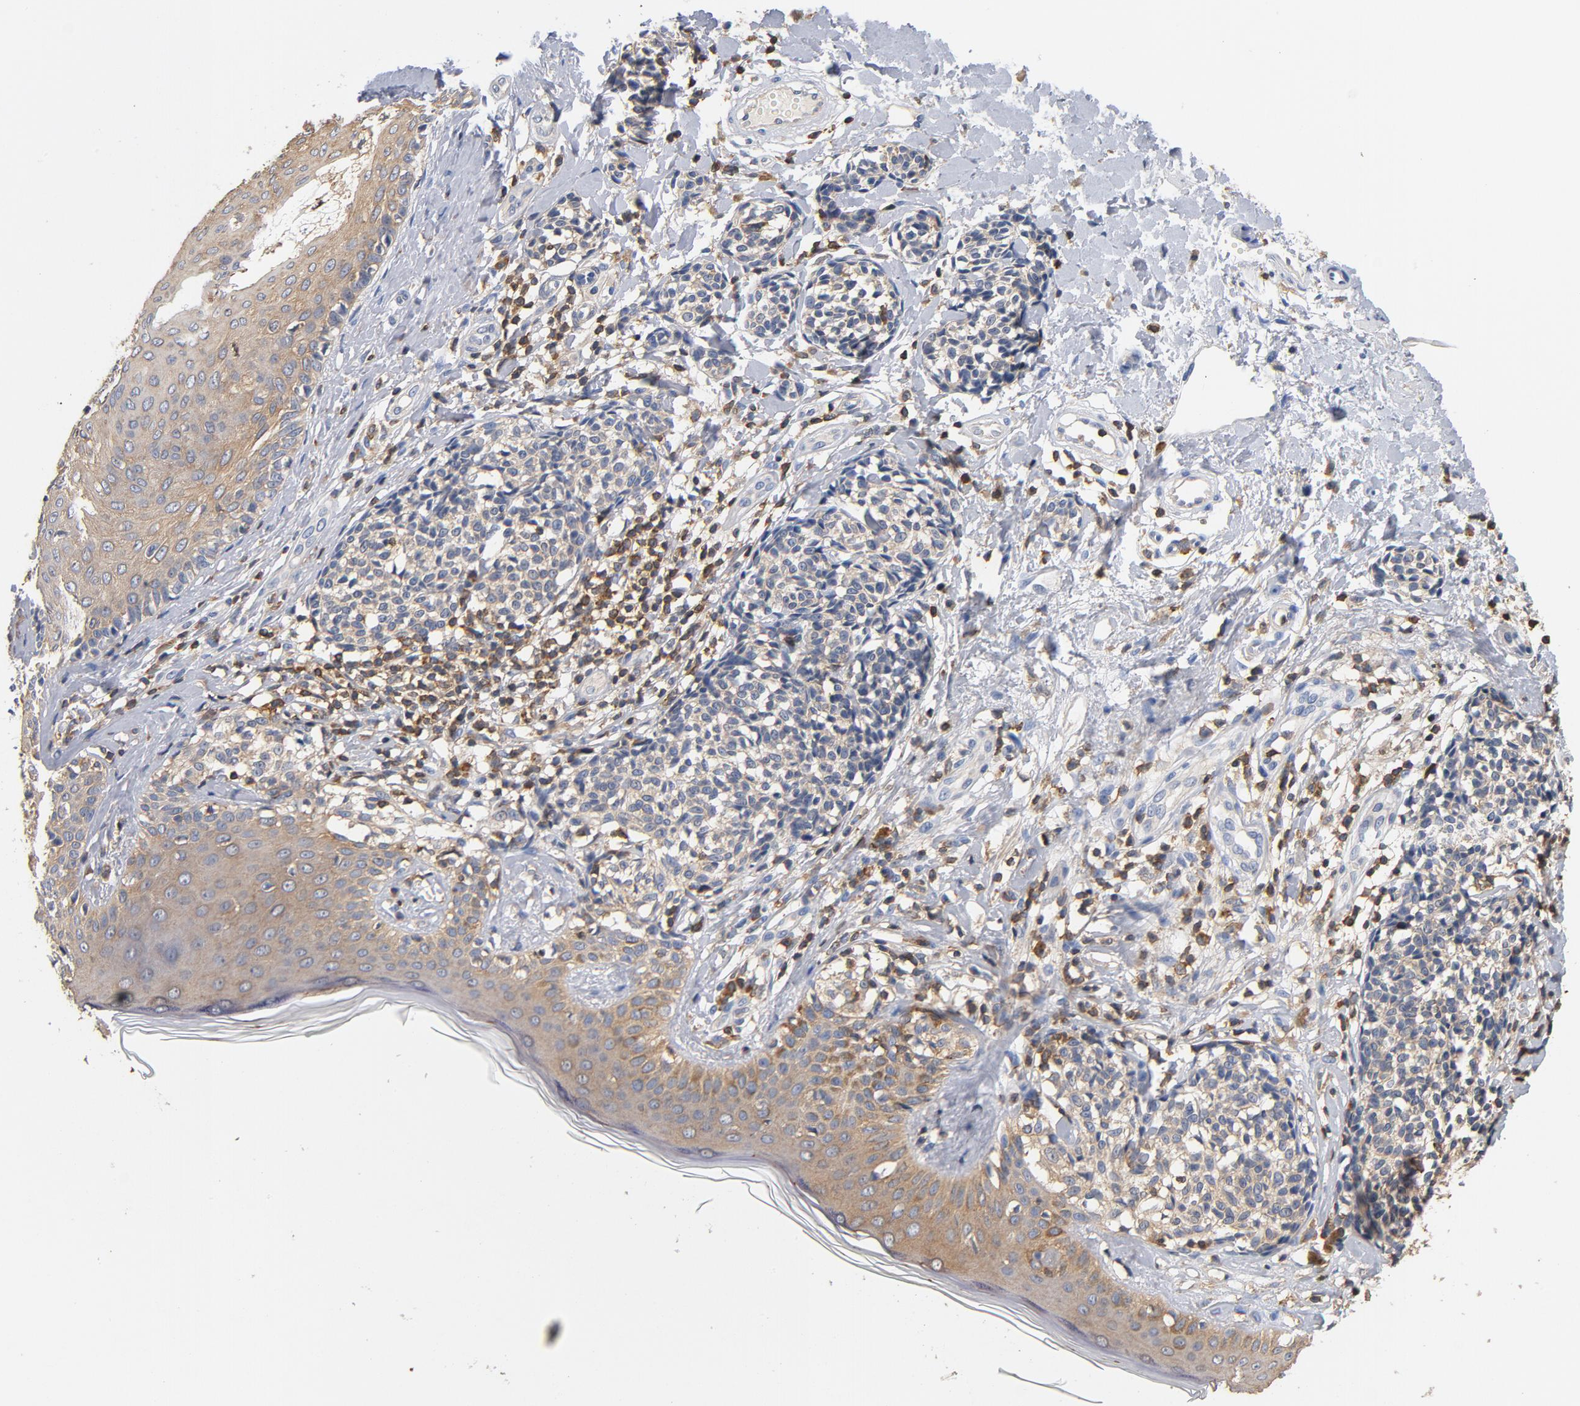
{"staining": {"intensity": "negative", "quantity": "none", "location": "none"}, "tissue": "melanoma", "cell_type": "Tumor cells", "image_type": "cancer", "snomed": [{"axis": "morphology", "description": "Malignant melanoma, NOS"}, {"axis": "topography", "description": "Skin"}], "caption": "Tumor cells show no significant expression in melanoma. (Immunohistochemistry (ihc), brightfield microscopy, high magnification).", "gene": "EZR", "patient": {"sex": "male", "age": 67}}